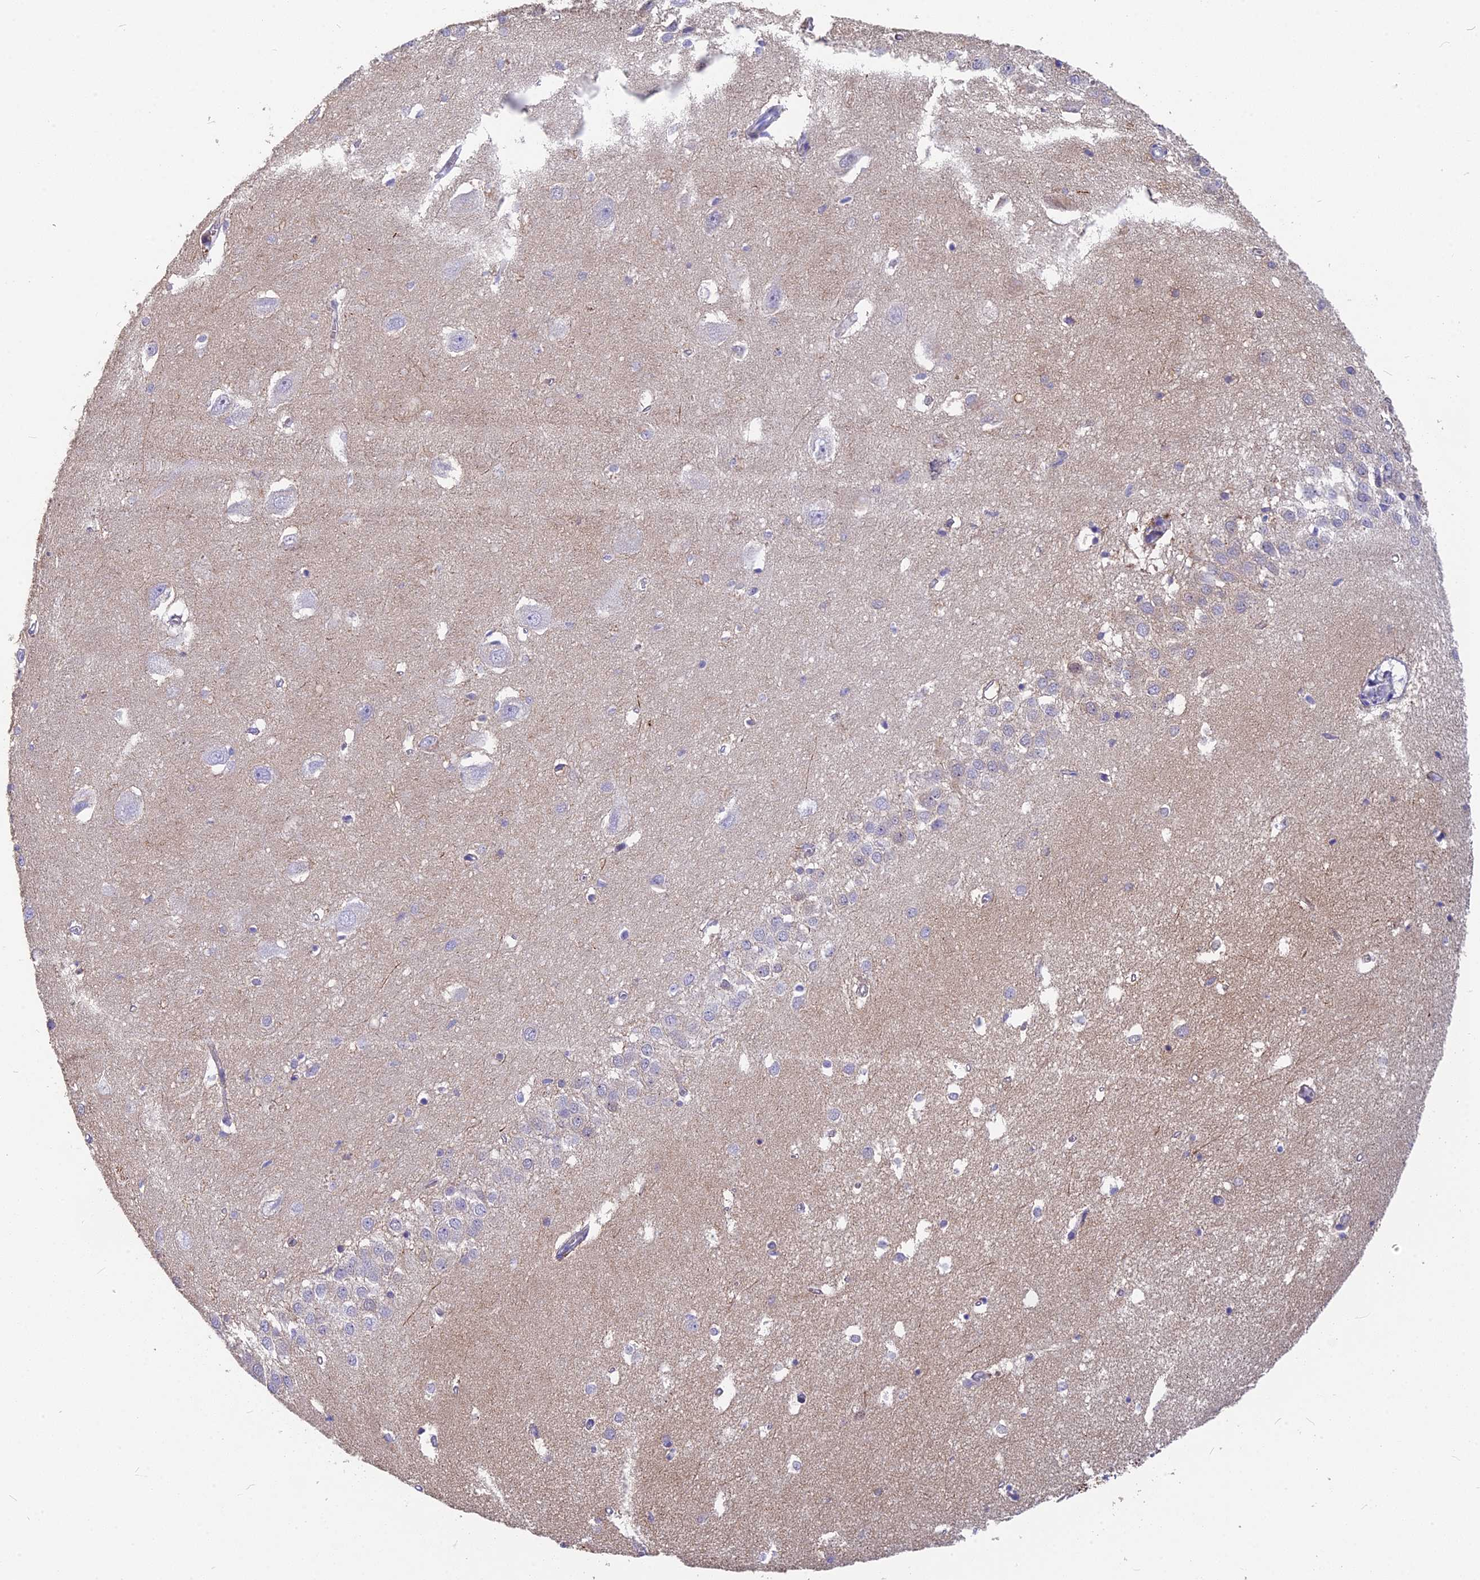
{"staining": {"intensity": "negative", "quantity": "none", "location": "none"}, "tissue": "hippocampus", "cell_type": "Glial cells", "image_type": "normal", "snomed": [{"axis": "morphology", "description": "Normal tissue, NOS"}, {"axis": "topography", "description": "Hippocampus"}], "caption": "Immunohistochemical staining of unremarkable human hippocampus demonstrates no significant staining in glial cells. The staining is performed using DAB (3,3'-diaminobenzidine) brown chromogen with nuclei counter-stained in using hematoxylin.", "gene": "NKPD1", "patient": {"sex": "female", "age": 64}}